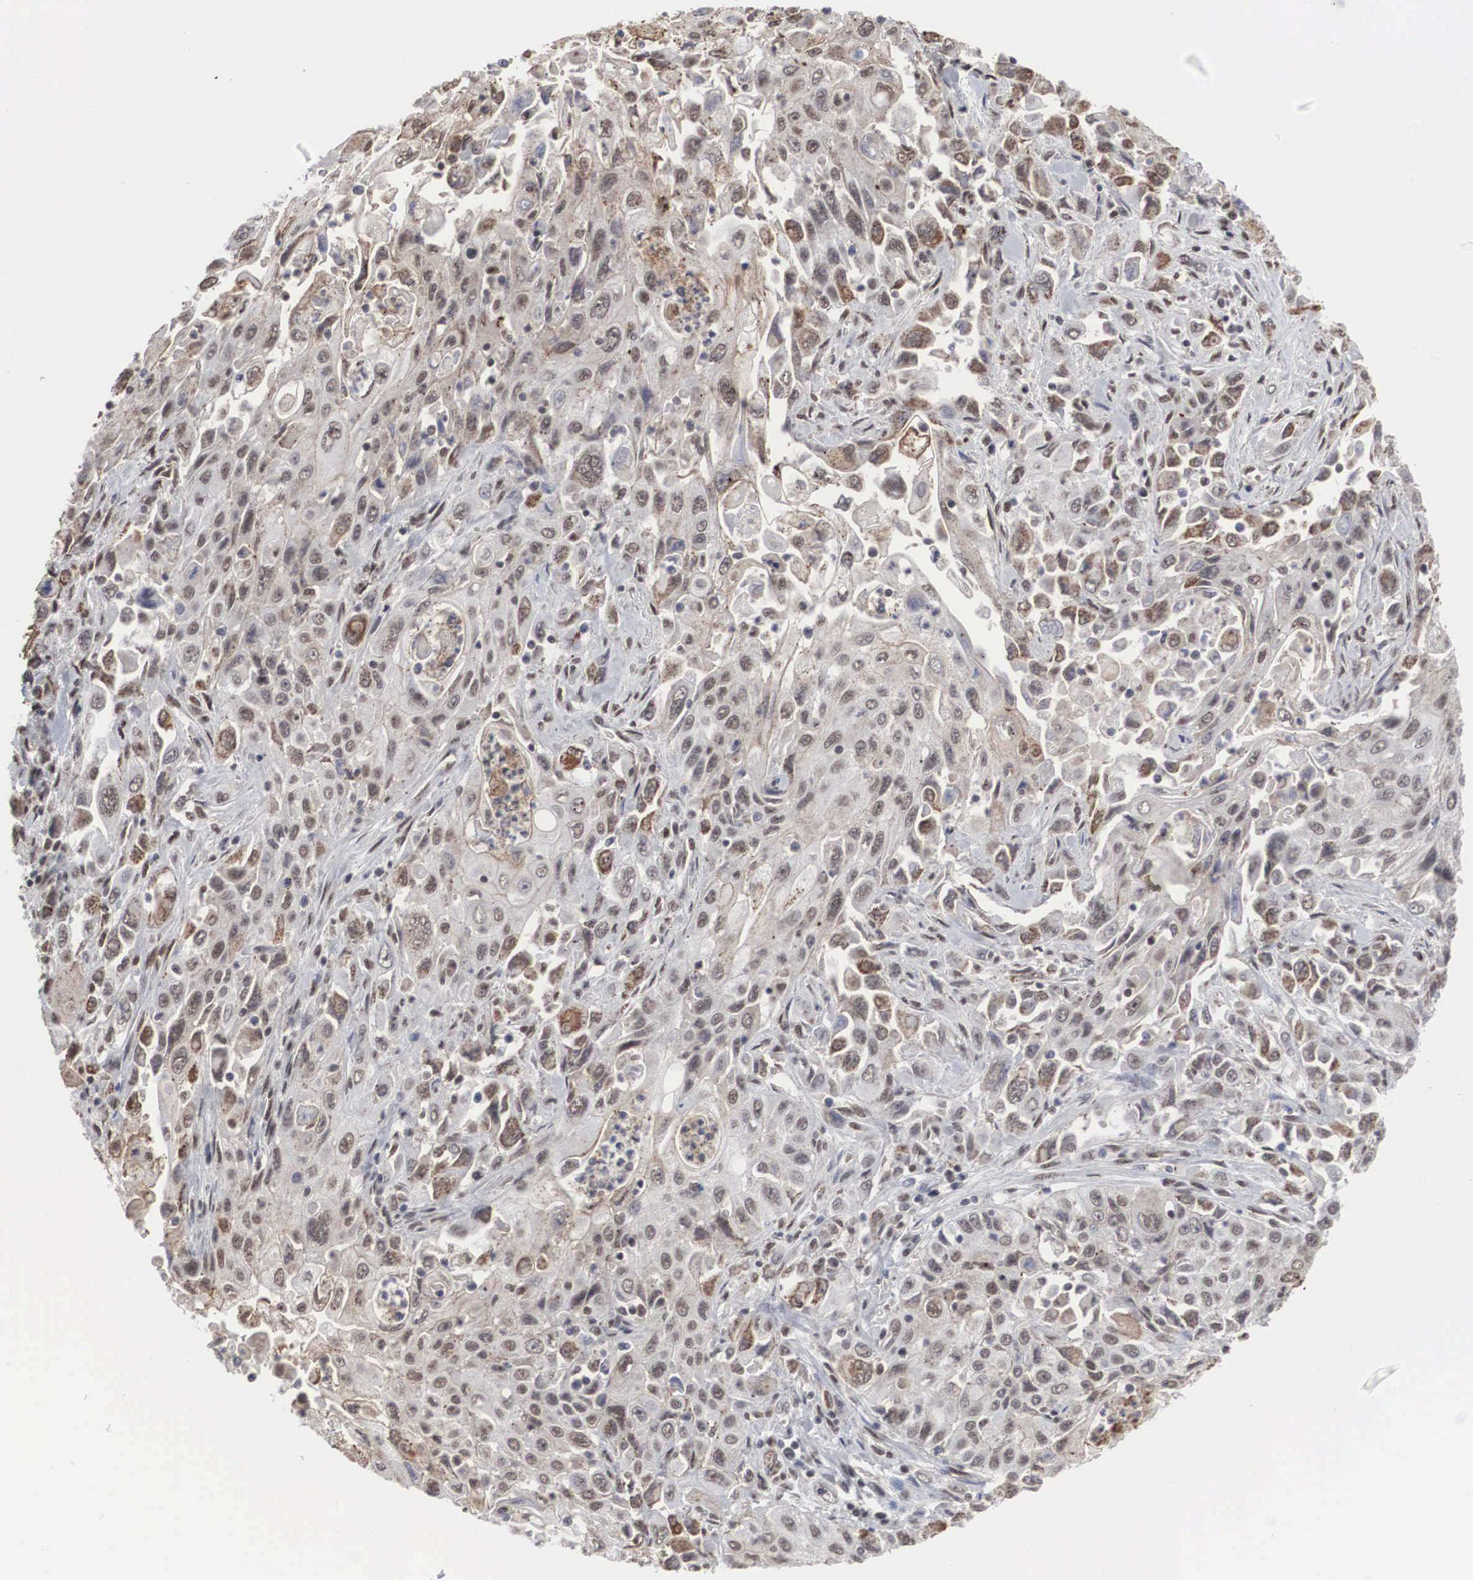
{"staining": {"intensity": "weak", "quantity": ">75%", "location": "nuclear"}, "tissue": "pancreatic cancer", "cell_type": "Tumor cells", "image_type": "cancer", "snomed": [{"axis": "morphology", "description": "Adenocarcinoma, NOS"}, {"axis": "topography", "description": "Pancreas"}], "caption": "Tumor cells demonstrate low levels of weak nuclear expression in about >75% of cells in pancreatic cancer (adenocarcinoma). The protein of interest is stained brown, and the nuclei are stained in blue (DAB (3,3'-diaminobenzidine) IHC with brightfield microscopy, high magnification).", "gene": "AUTS2", "patient": {"sex": "male", "age": 70}}